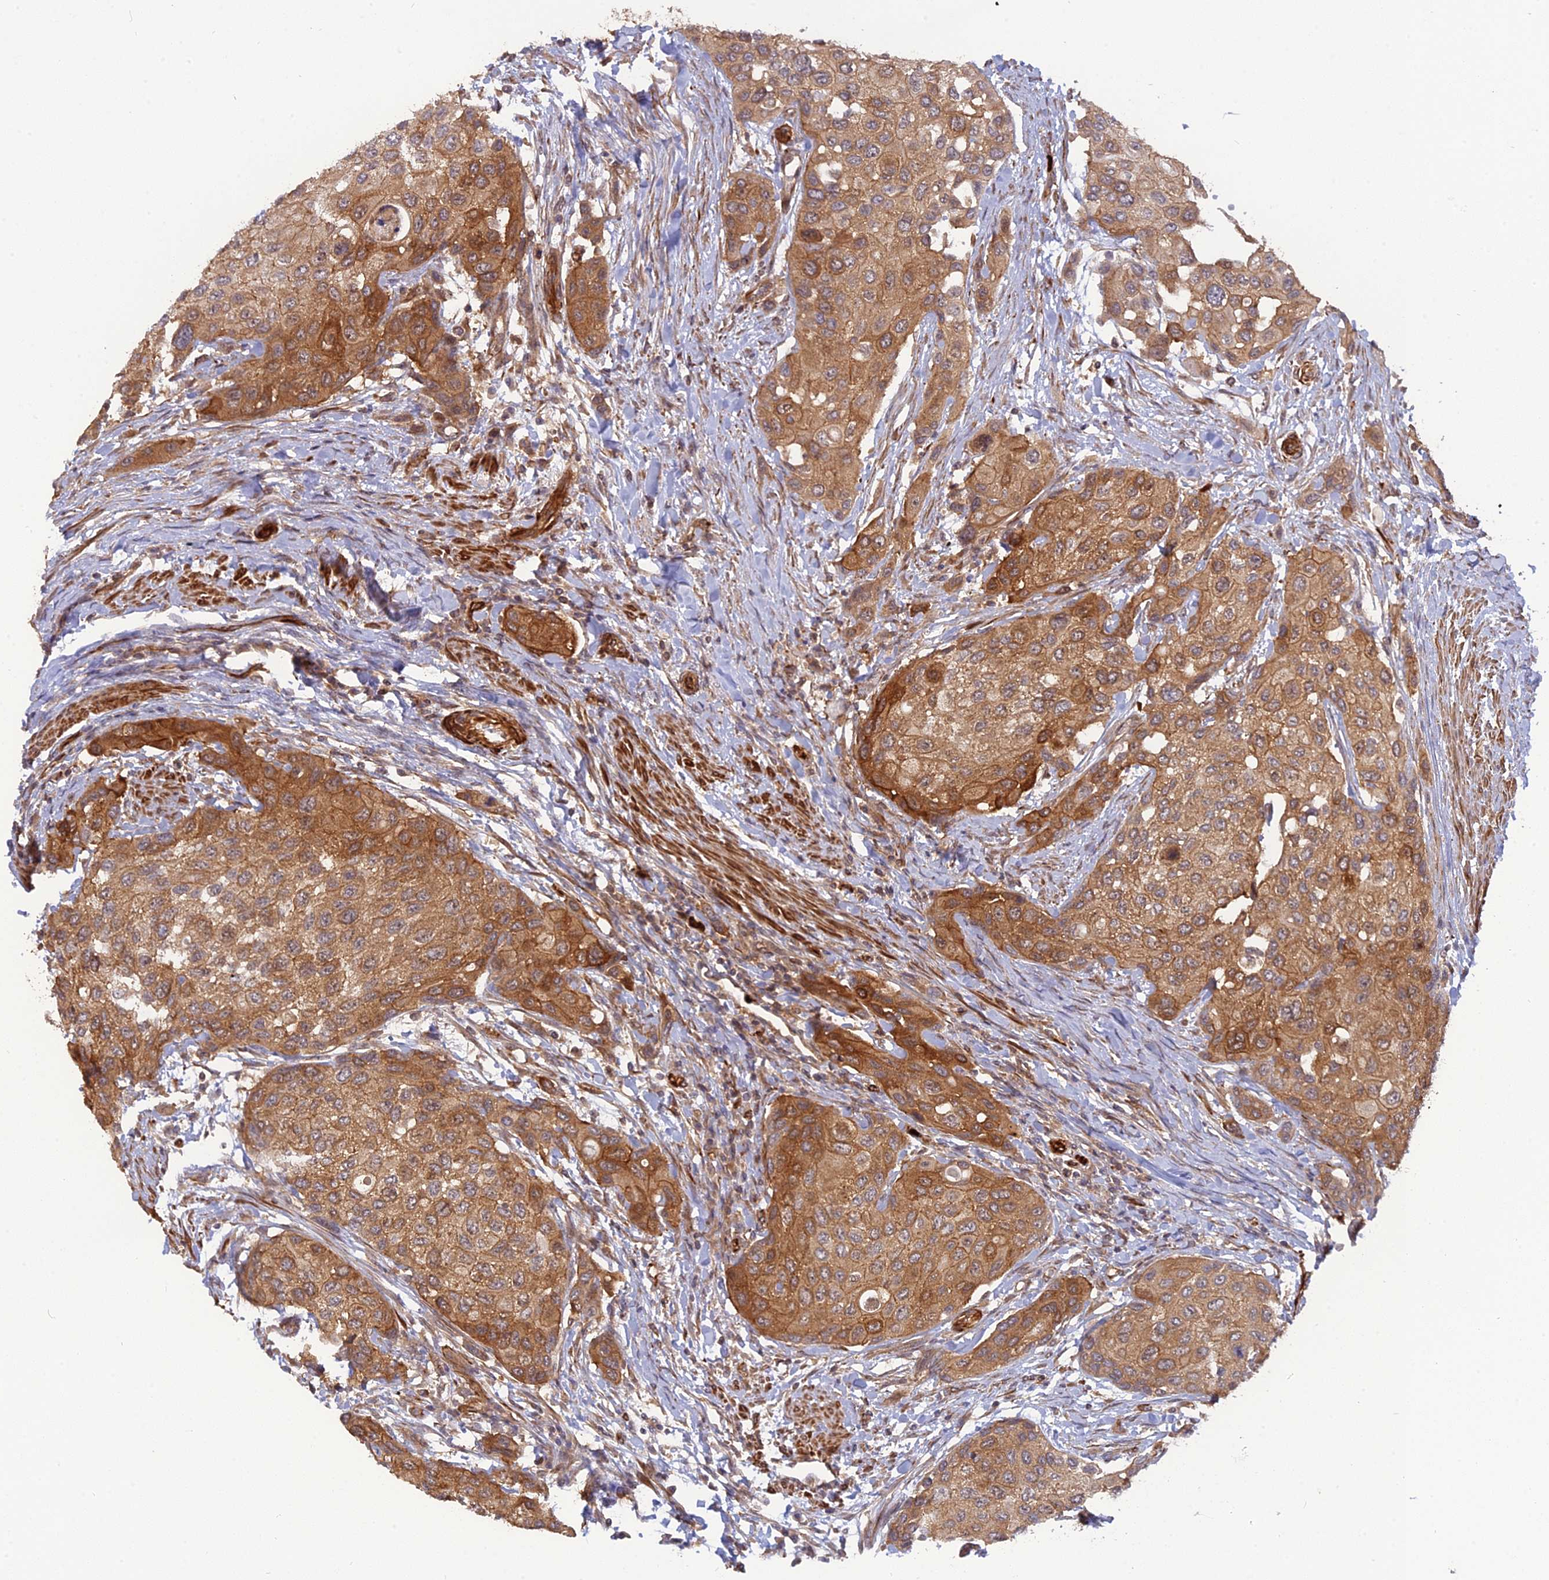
{"staining": {"intensity": "moderate", "quantity": ">75%", "location": "cytoplasmic/membranous"}, "tissue": "urothelial cancer", "cell_type": "Tumor cells", "image_type": "cancer", "snomed": [{"axis": "morphology", "description": "Normal tissue, NOS"}, {"axis": "morphology", "description": "Urothelial carcinoma, High grade"}, {"axis": "topography", "description": "Vascular tissue"}, {"axis": "topography", "description": "Urinary bladder"}], "caption": "The histopathology image displays immunohistochemical staining of urothelial carcinoma (high-grade). There is moderate cytoplasmic/membranous staining is identified in about >75% of tumor cells.", "gene": "PHLDB3", "patient": {"sex": "female", "age": 56}}